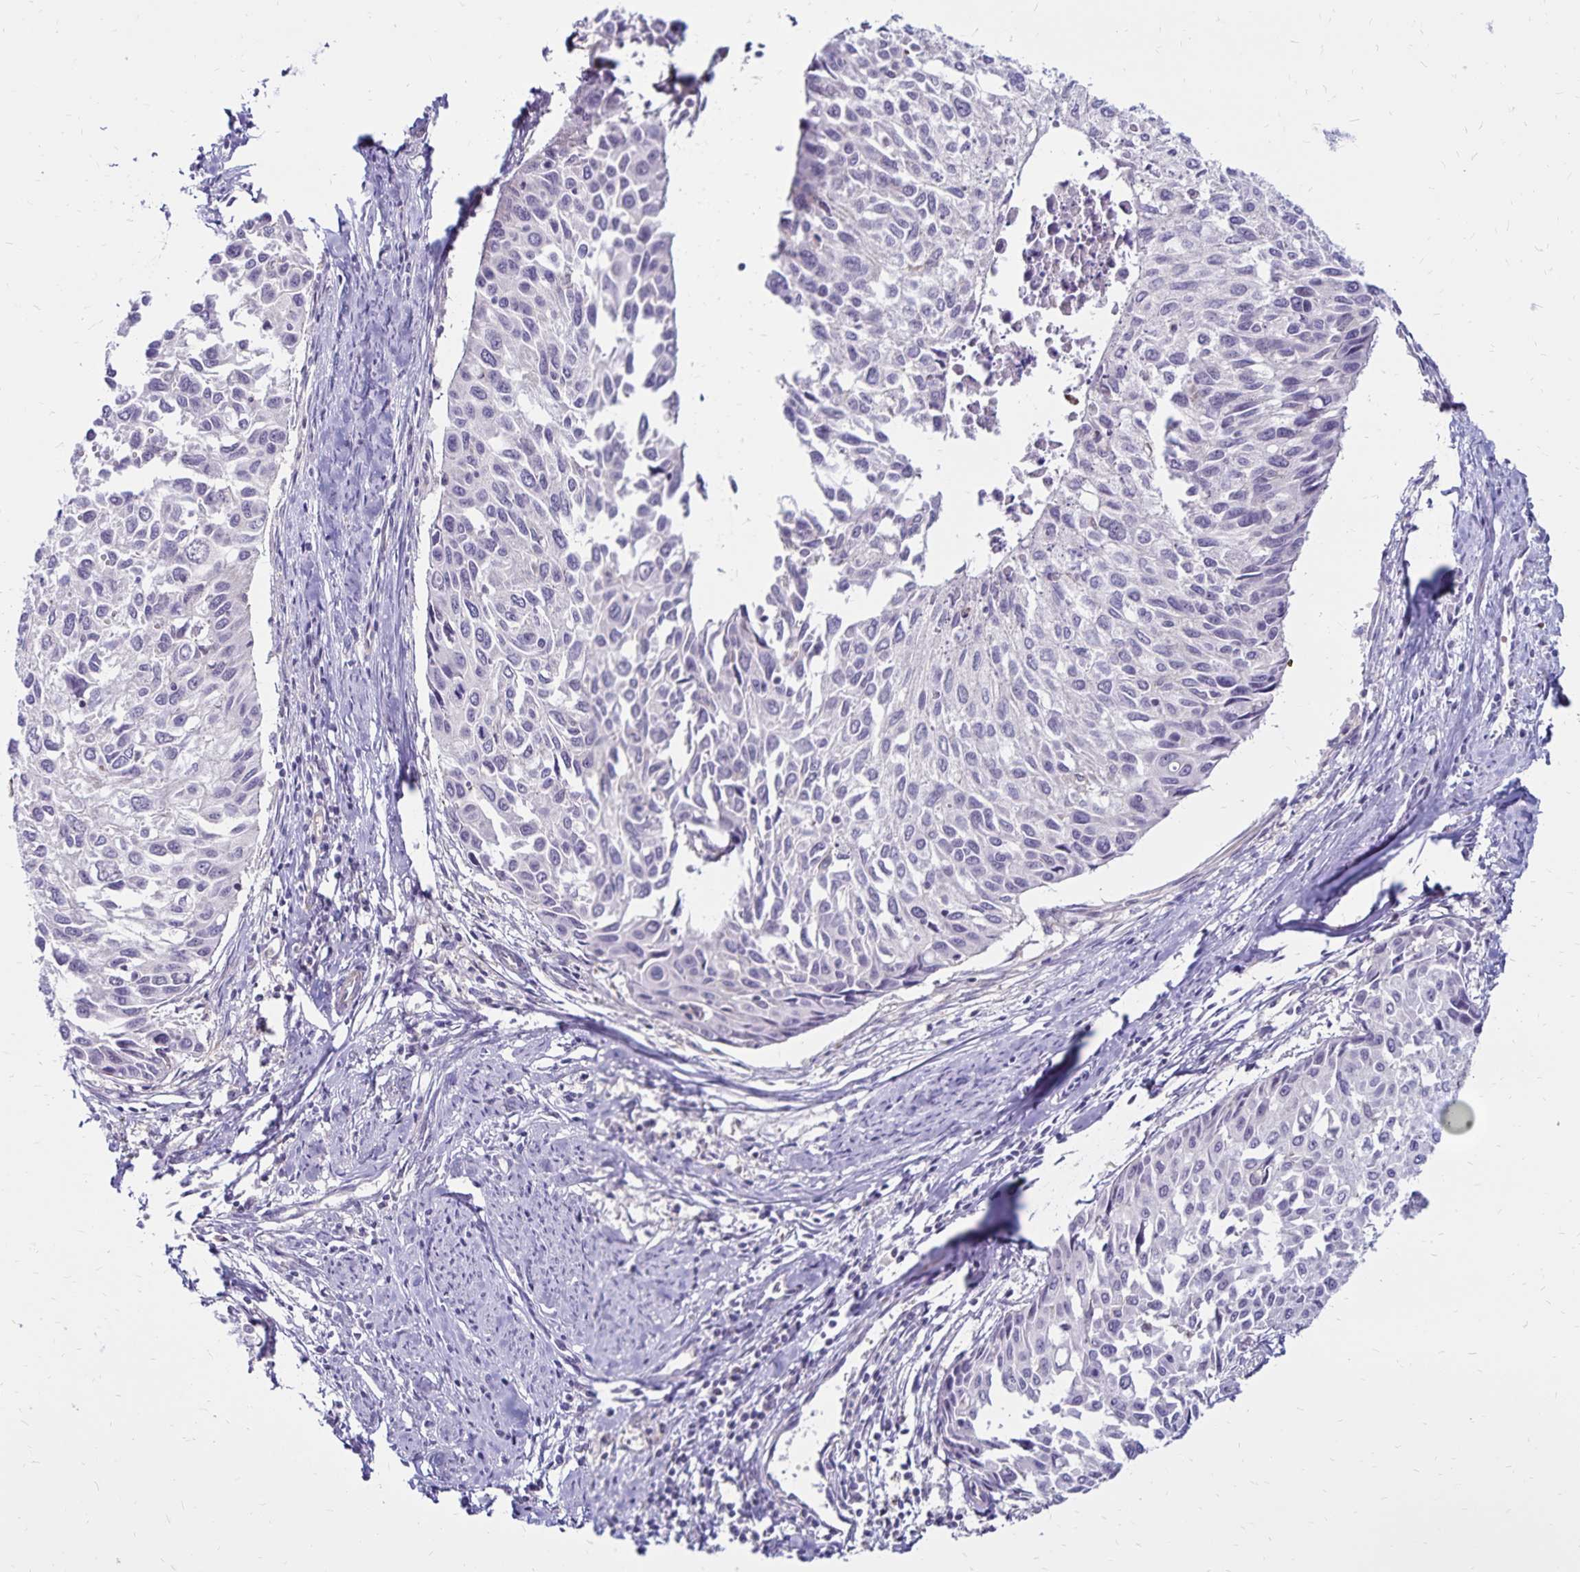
{"staining": {"intensity": "negative", "quantity": "none", "location": "none"}, "tissue": "cervical cancer", "cell_type": "Tumor cells", "image_type": "cancer", "snomed": [{"axis": "morphology", "description": "Squamous cell carcinoma, NOS"}, {"axis": "topography", "description": "Cervix"}], "caption": "Cervical cancer stained for a protein using immunohistochemistry (IHC) displays no staining tumor cells.", "gene": "FSD1", "patient": {"sex": "female", "age": 50}}